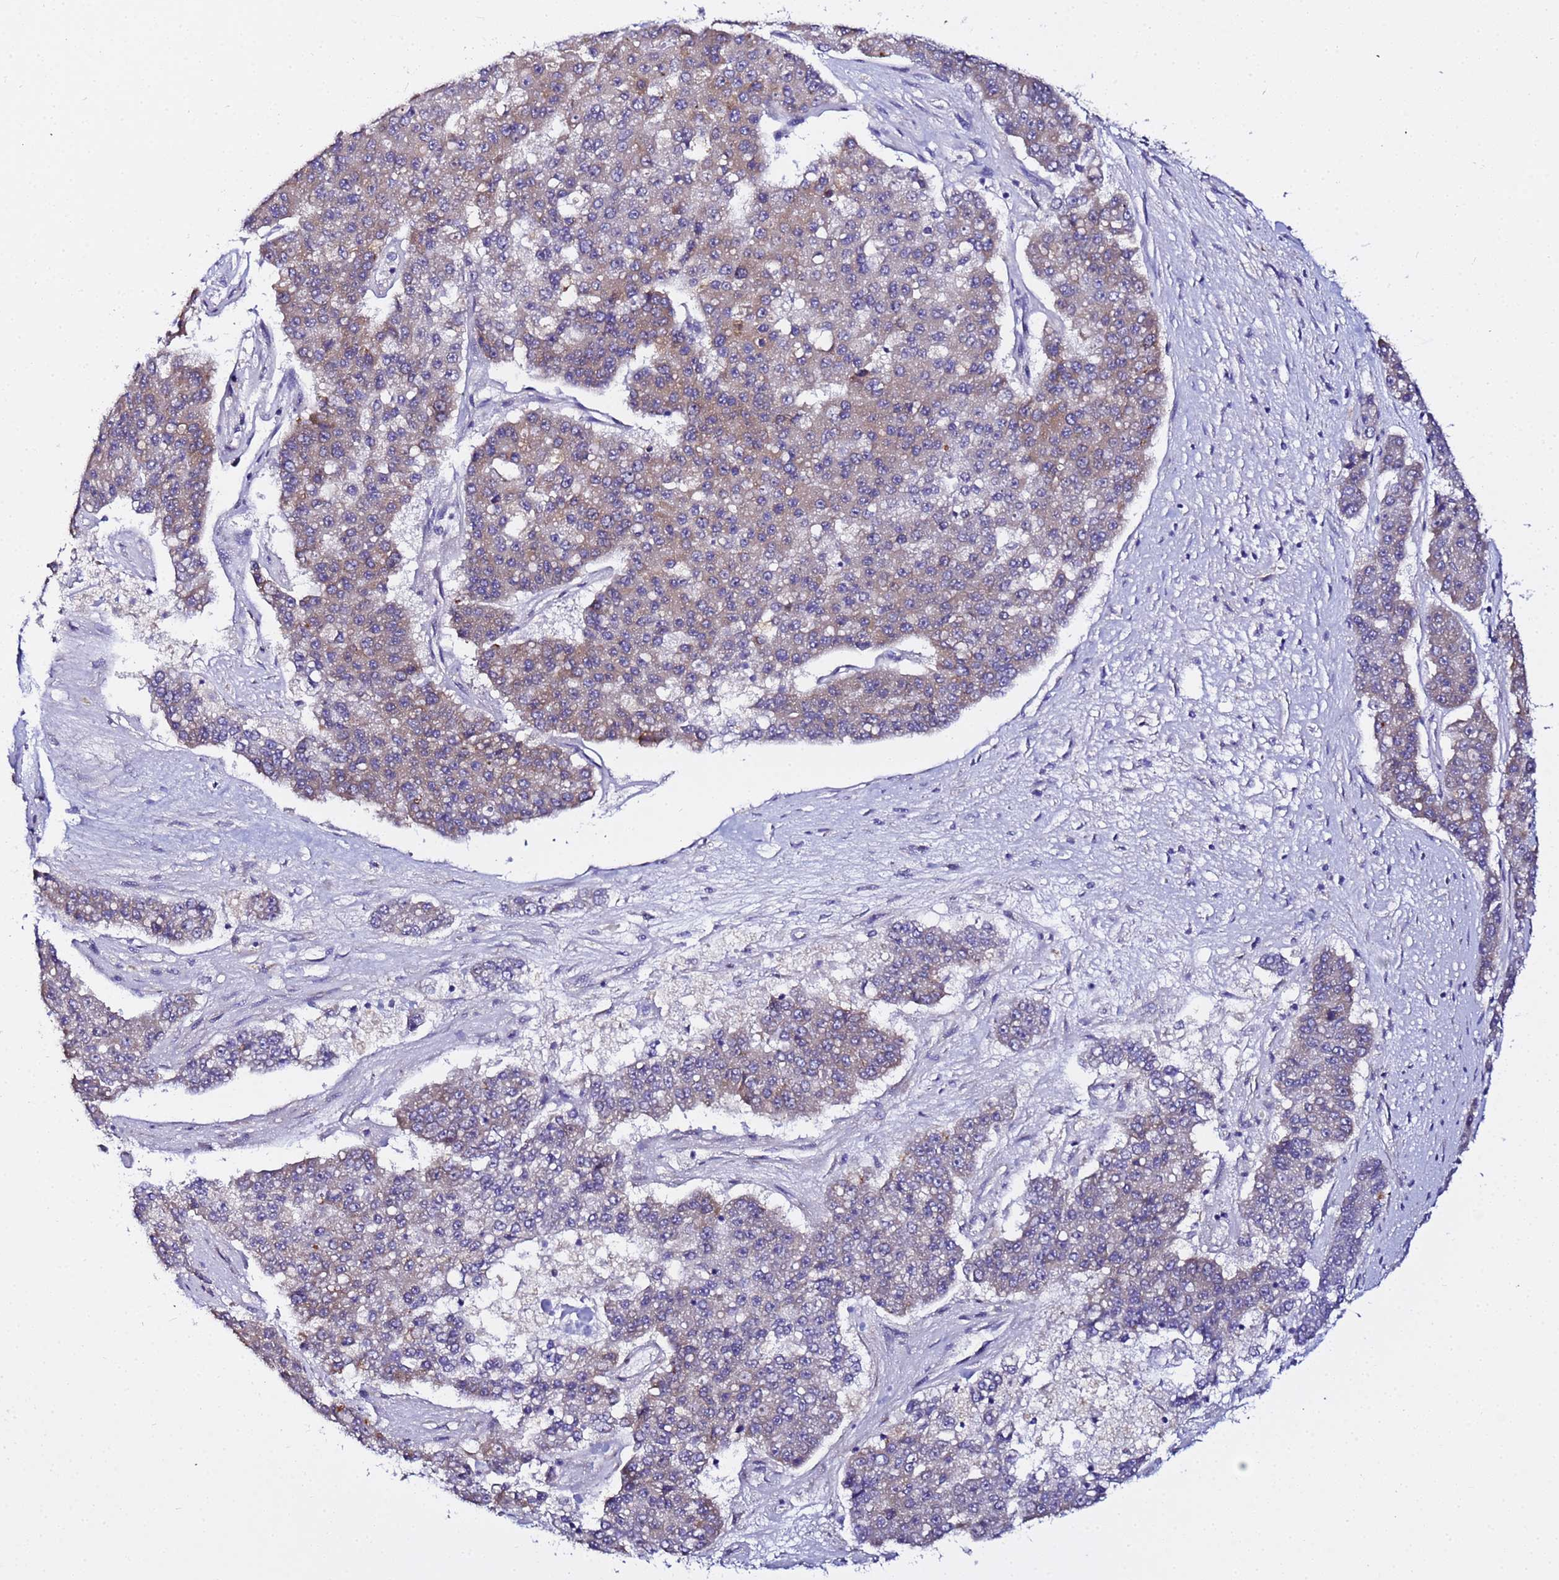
{"staining": {"intensity": "moderate", "quantity": "25%-75%", "location": "cytoplasmic/membranous"}, "tissue": "pancreatic cancer", "cell_type": "Tumor cells", "image_type": "cancer", "snomed": [{"axis": "morphology", "description": "Adenocarcinoma, NOS"}, {"axis": "topography", "description": "Pancreas"}], "caption": "This histopathology image displays immunohistochemistry staining of human pancreatic adenocarcinoma, with medium moderate cytoplasmic/membranous expression in approximately 25%-75% of tumor cells.", "gene": "JRKL", "patient": {"sex": "male", "age": 50}}